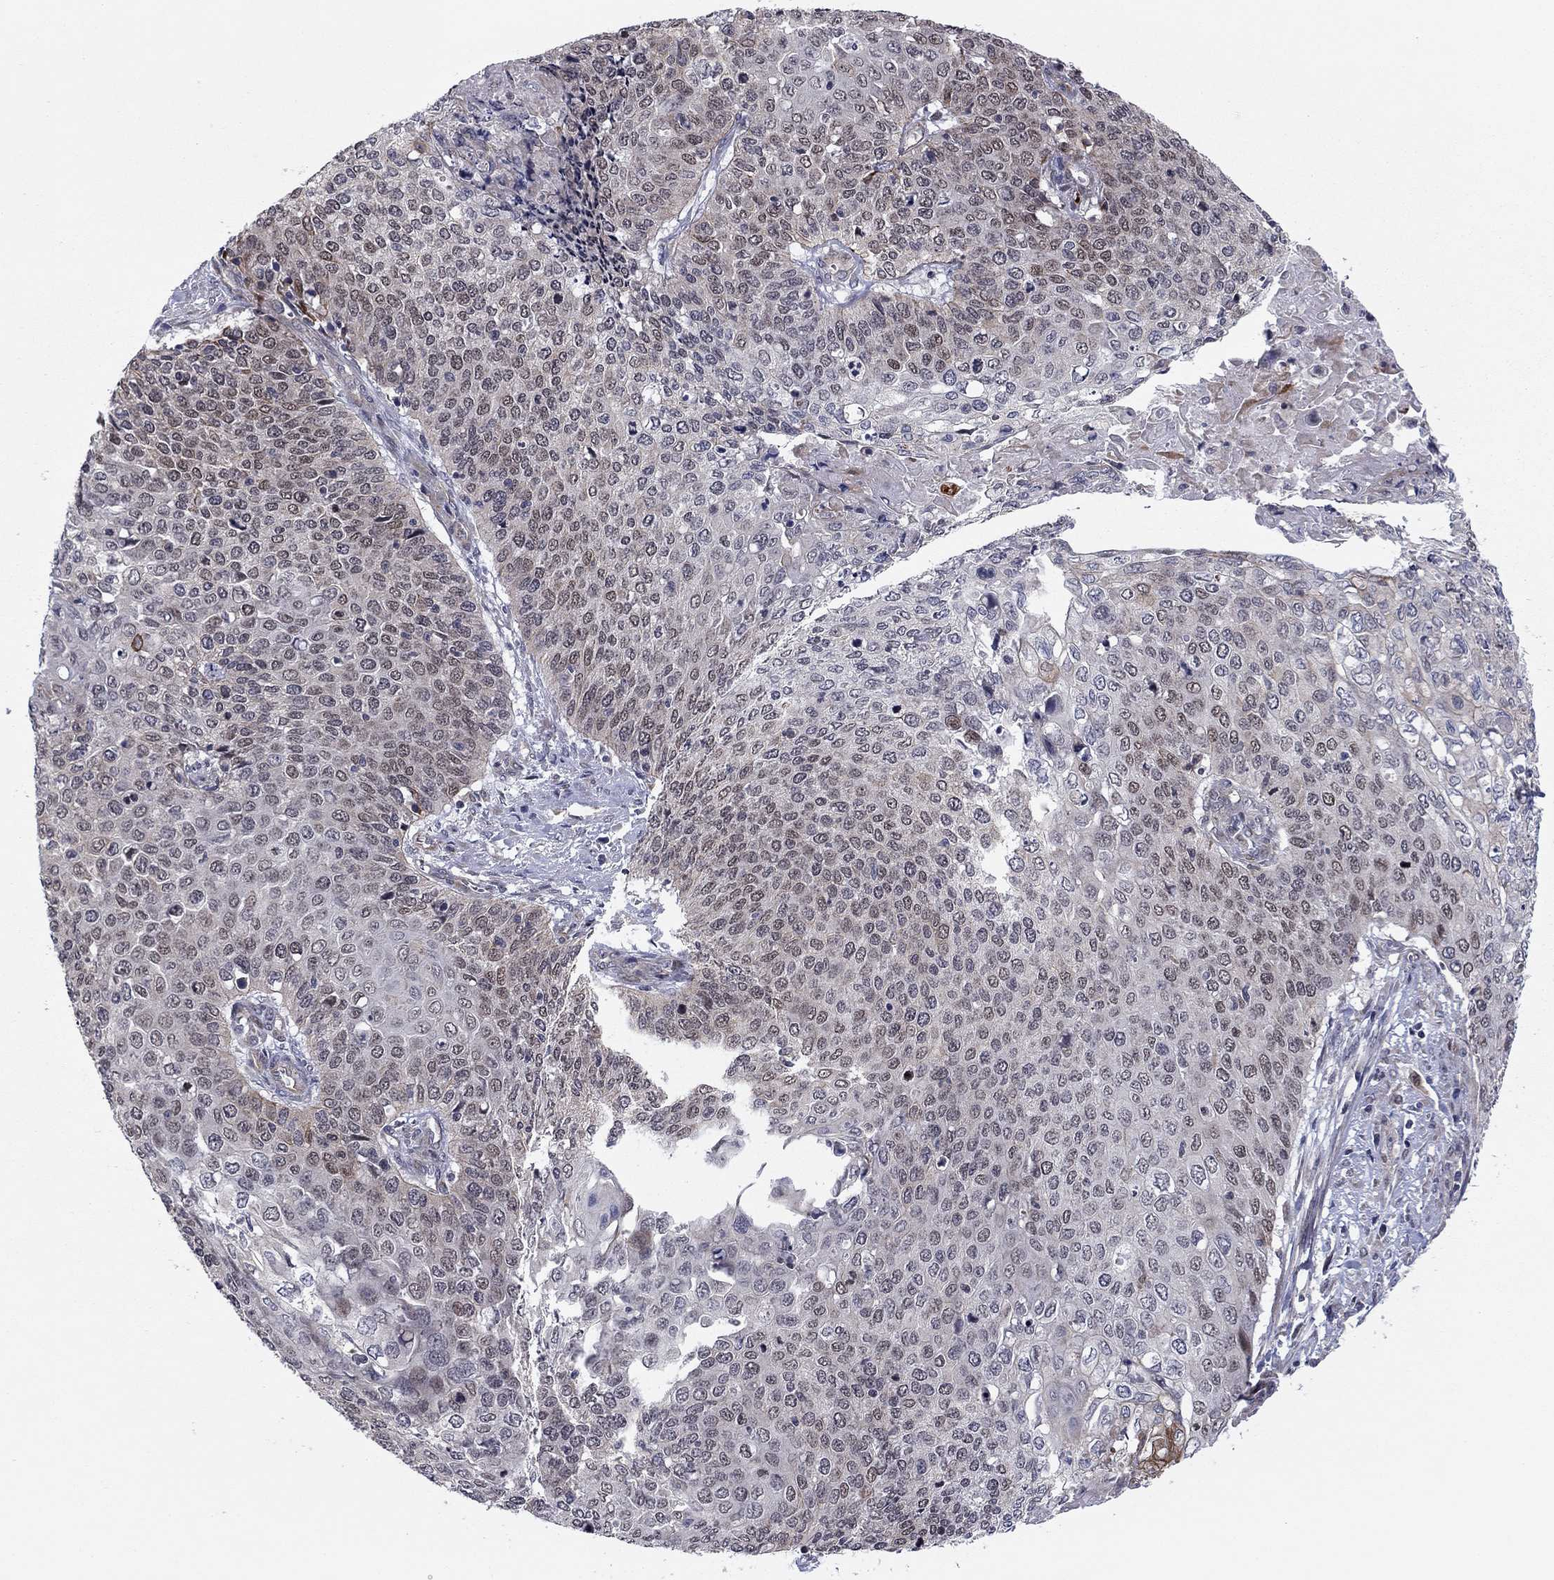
{"staining": {"intensity": "moderate", "quantity": "<25%", "location": "nuclear"}, "tissue": "cervical cancer", "cell_type": "Tumor cells", "image_type": "cancer", "snomed": [{"axis": "morphology", "description": "Squamous cell carcinoma, NOS"}, {"axis": "topography", "description": "Cervix"}], "caption": "There is low levels of moderate nuclear staining in tumor cells of squamous cell carcinoma (cervical), as demonstrated by immunohistochemical staining (brown color).", "gene": "BCL11A", "patient": {"sex": "female", "age": 39}}